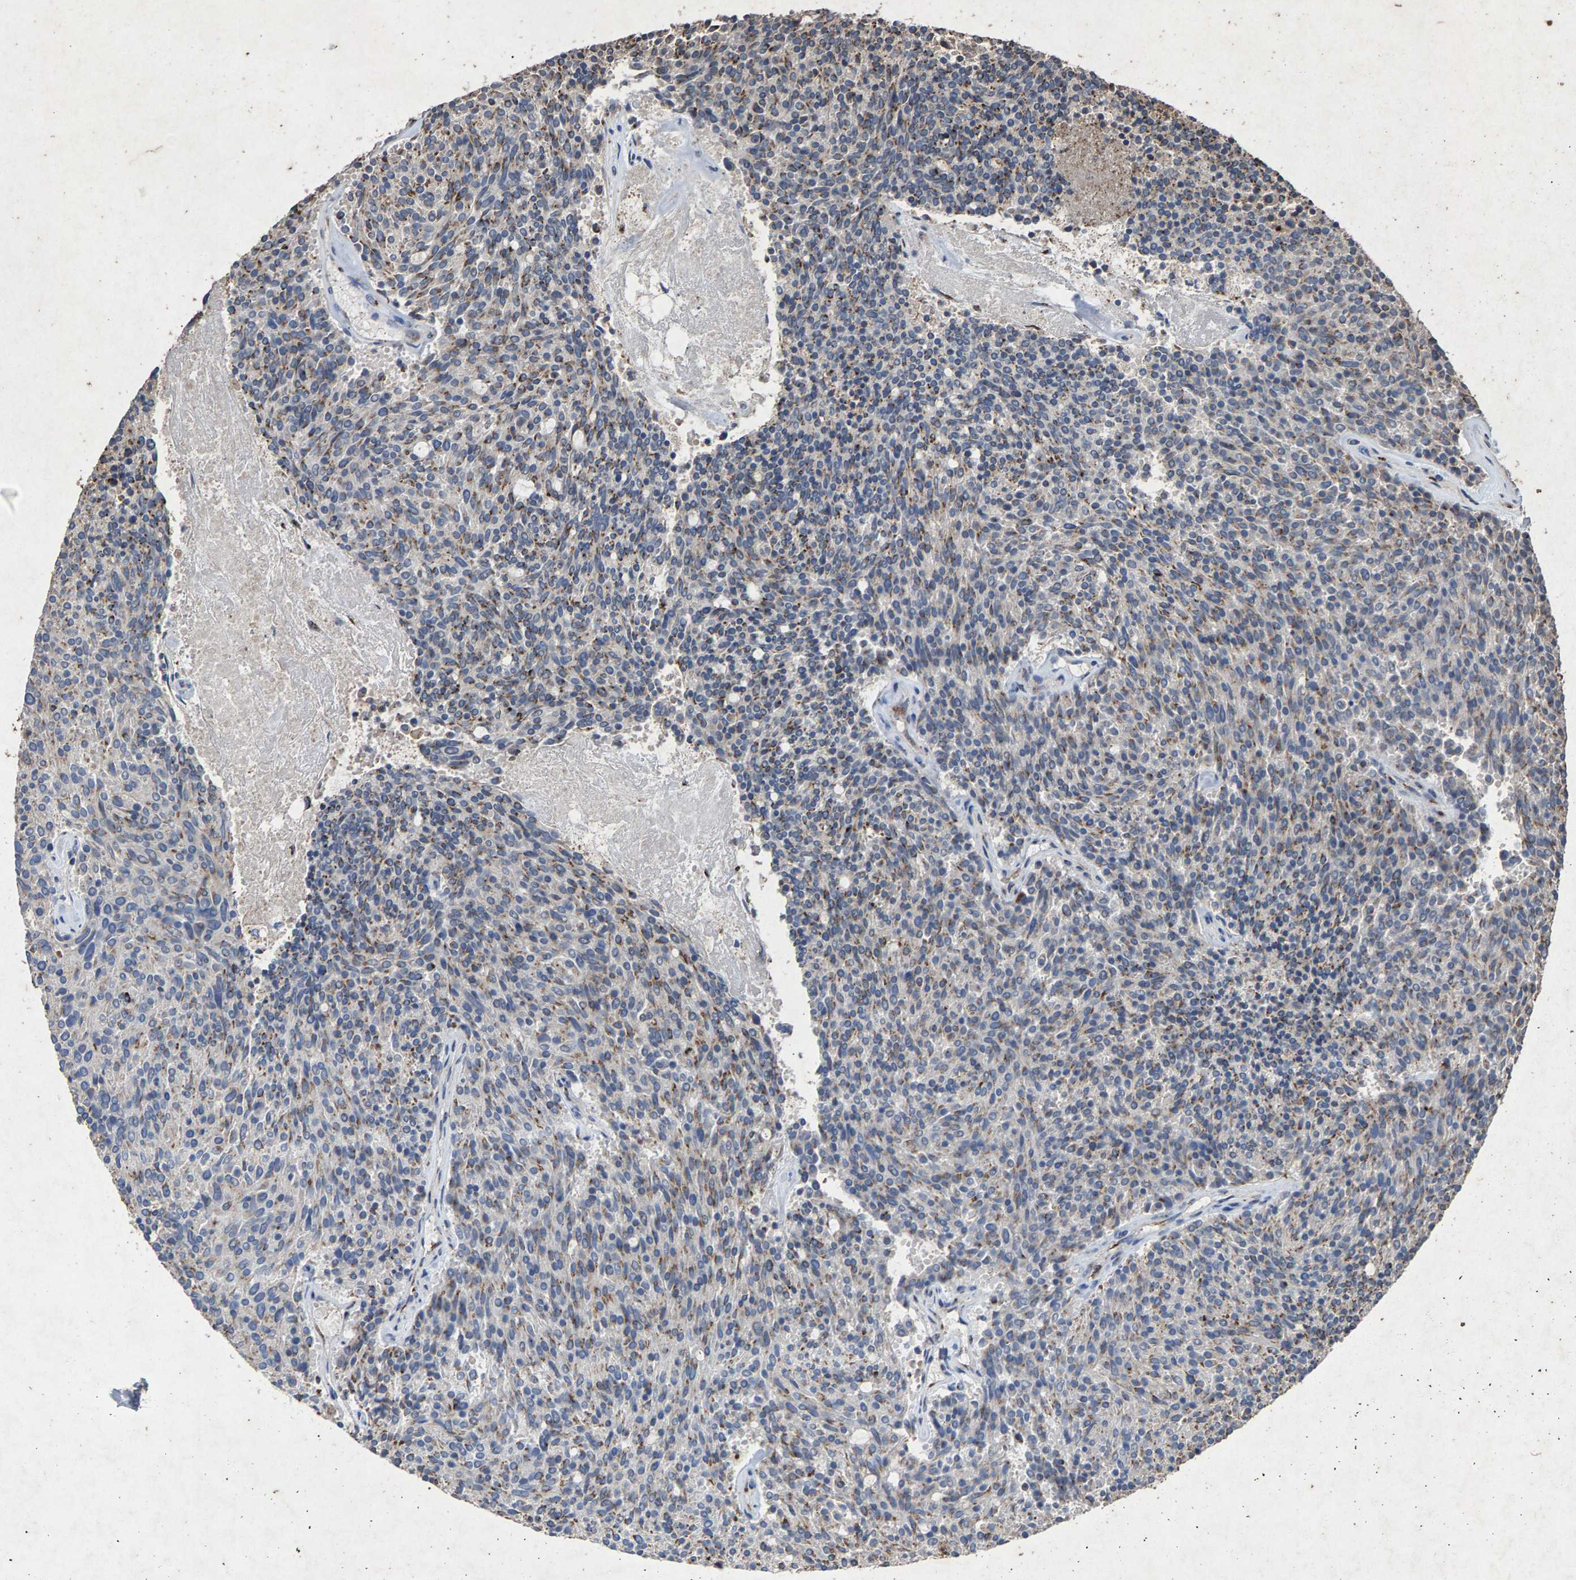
{"staining": {"intensity": "moderate", "quantity": ">75%", "location": "cytoplasmic/membranous"}, "tissue": "carcinoid", "cell_type": "Tumor cells", "image_type": "cancer", "snomed": [{"axis": "morphology", "description": "Carcinoid, malignant, NOS"}, {"axis": "topography", "description": "Pancreas"}], "caption": "About >75% of tumor cells in human malignant carcinoid exhibit moderate cytoplasmic/membranous protein staining as visualized by brown immunohistochemical staining.", "gene": "MAN2A1", "patient": {"sex": "female", "age": 54}}